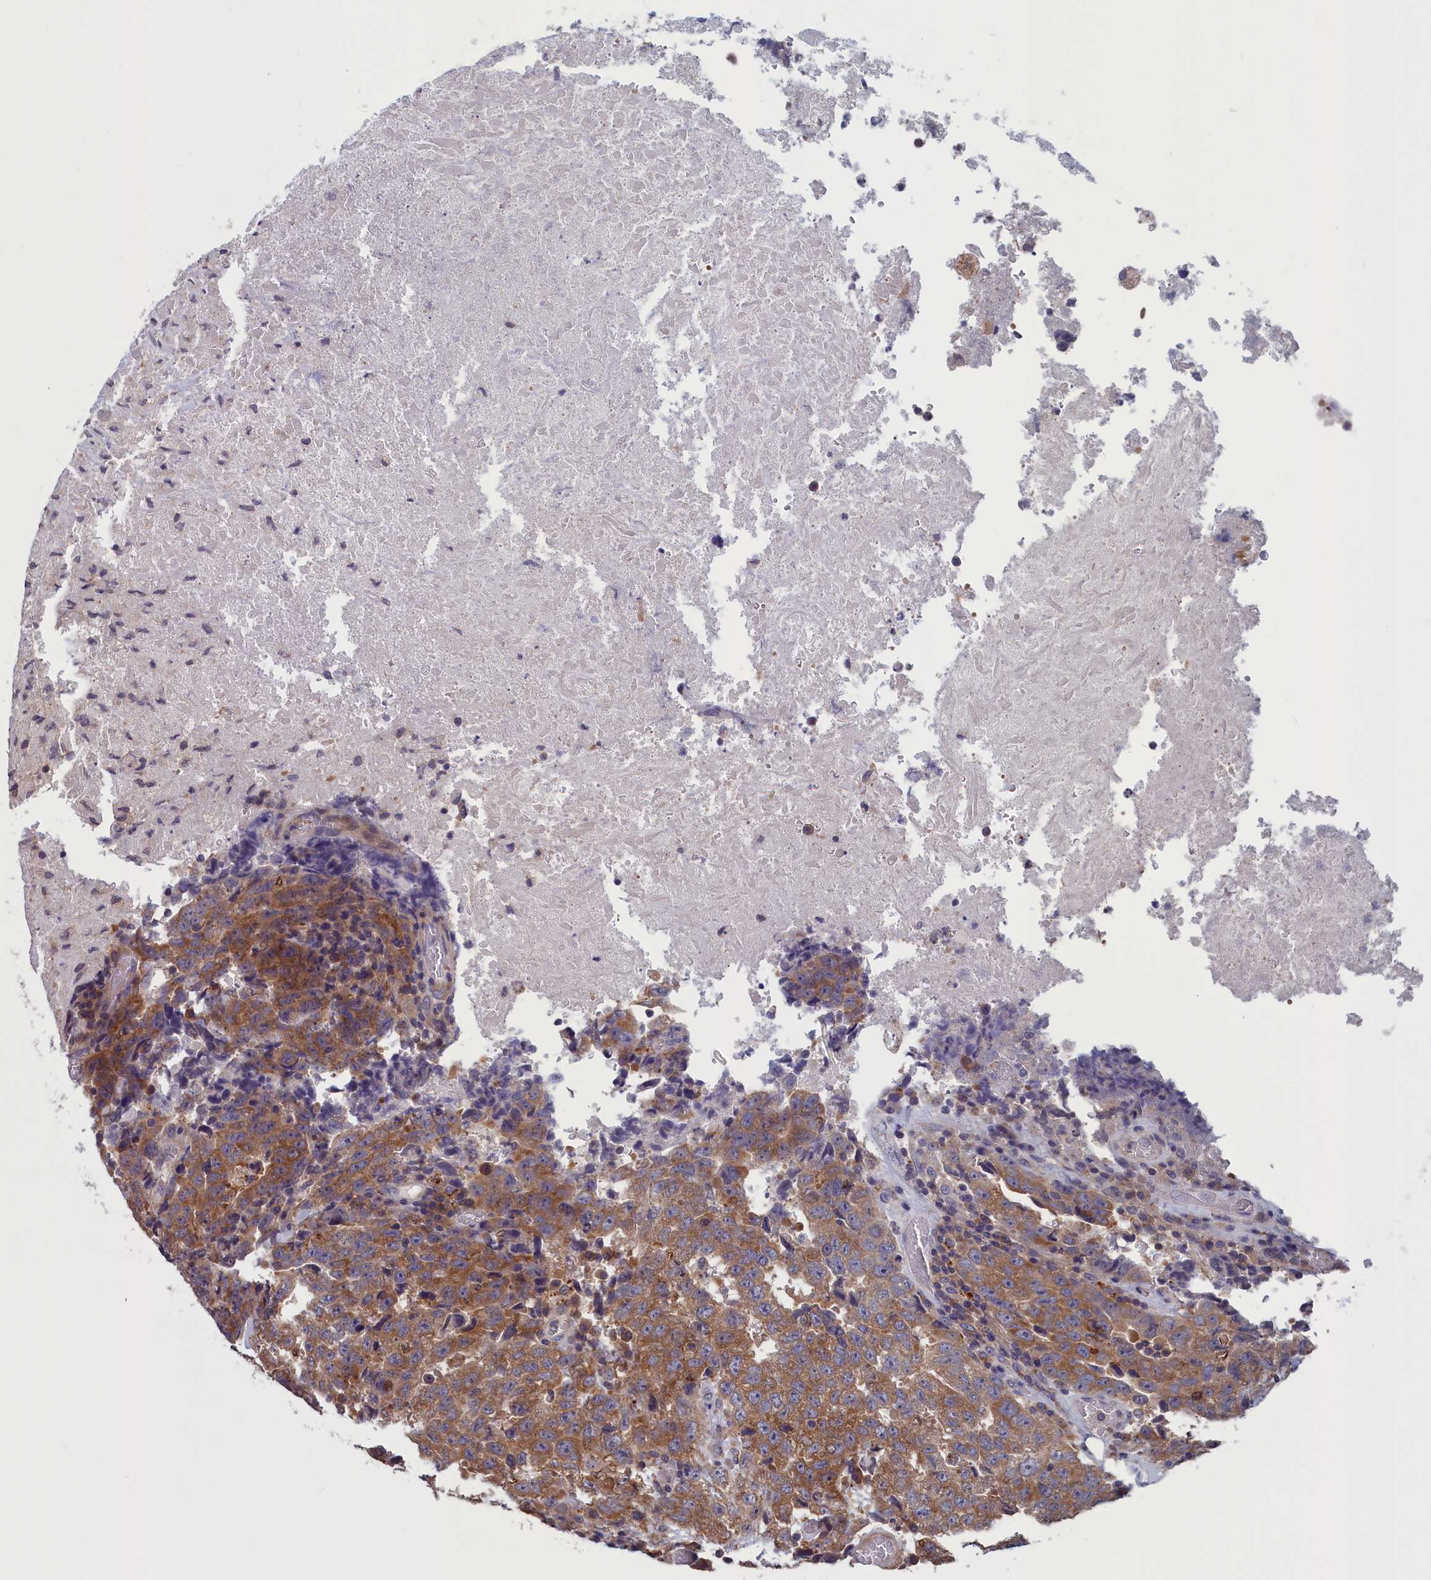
{"staining": {"intensity": "moderate", "quantity": ">75%", "location": "cytoplasmic/membranous"}, "tissue": "testis cancer", "cell_type": "Tumor cells", "image_type": "cancer", "snomed": [{"axis": "morphology", "description": "Necrosis, NOS"}, {"axis": "morphology", "description": "Carcinoma, Embryonal, NOS"}, {"axis": "topography", "description": "Testis"}], "caption": "High-power microscopy captured an immunohistochemistry micrograph of embryonal carcinoma (testis), revealing moderate cytoplasmic/membranous positivity in about >75% of tumor cells.", "gene": "CACTIN", "patient": {"sex": "male", "age": 19}}